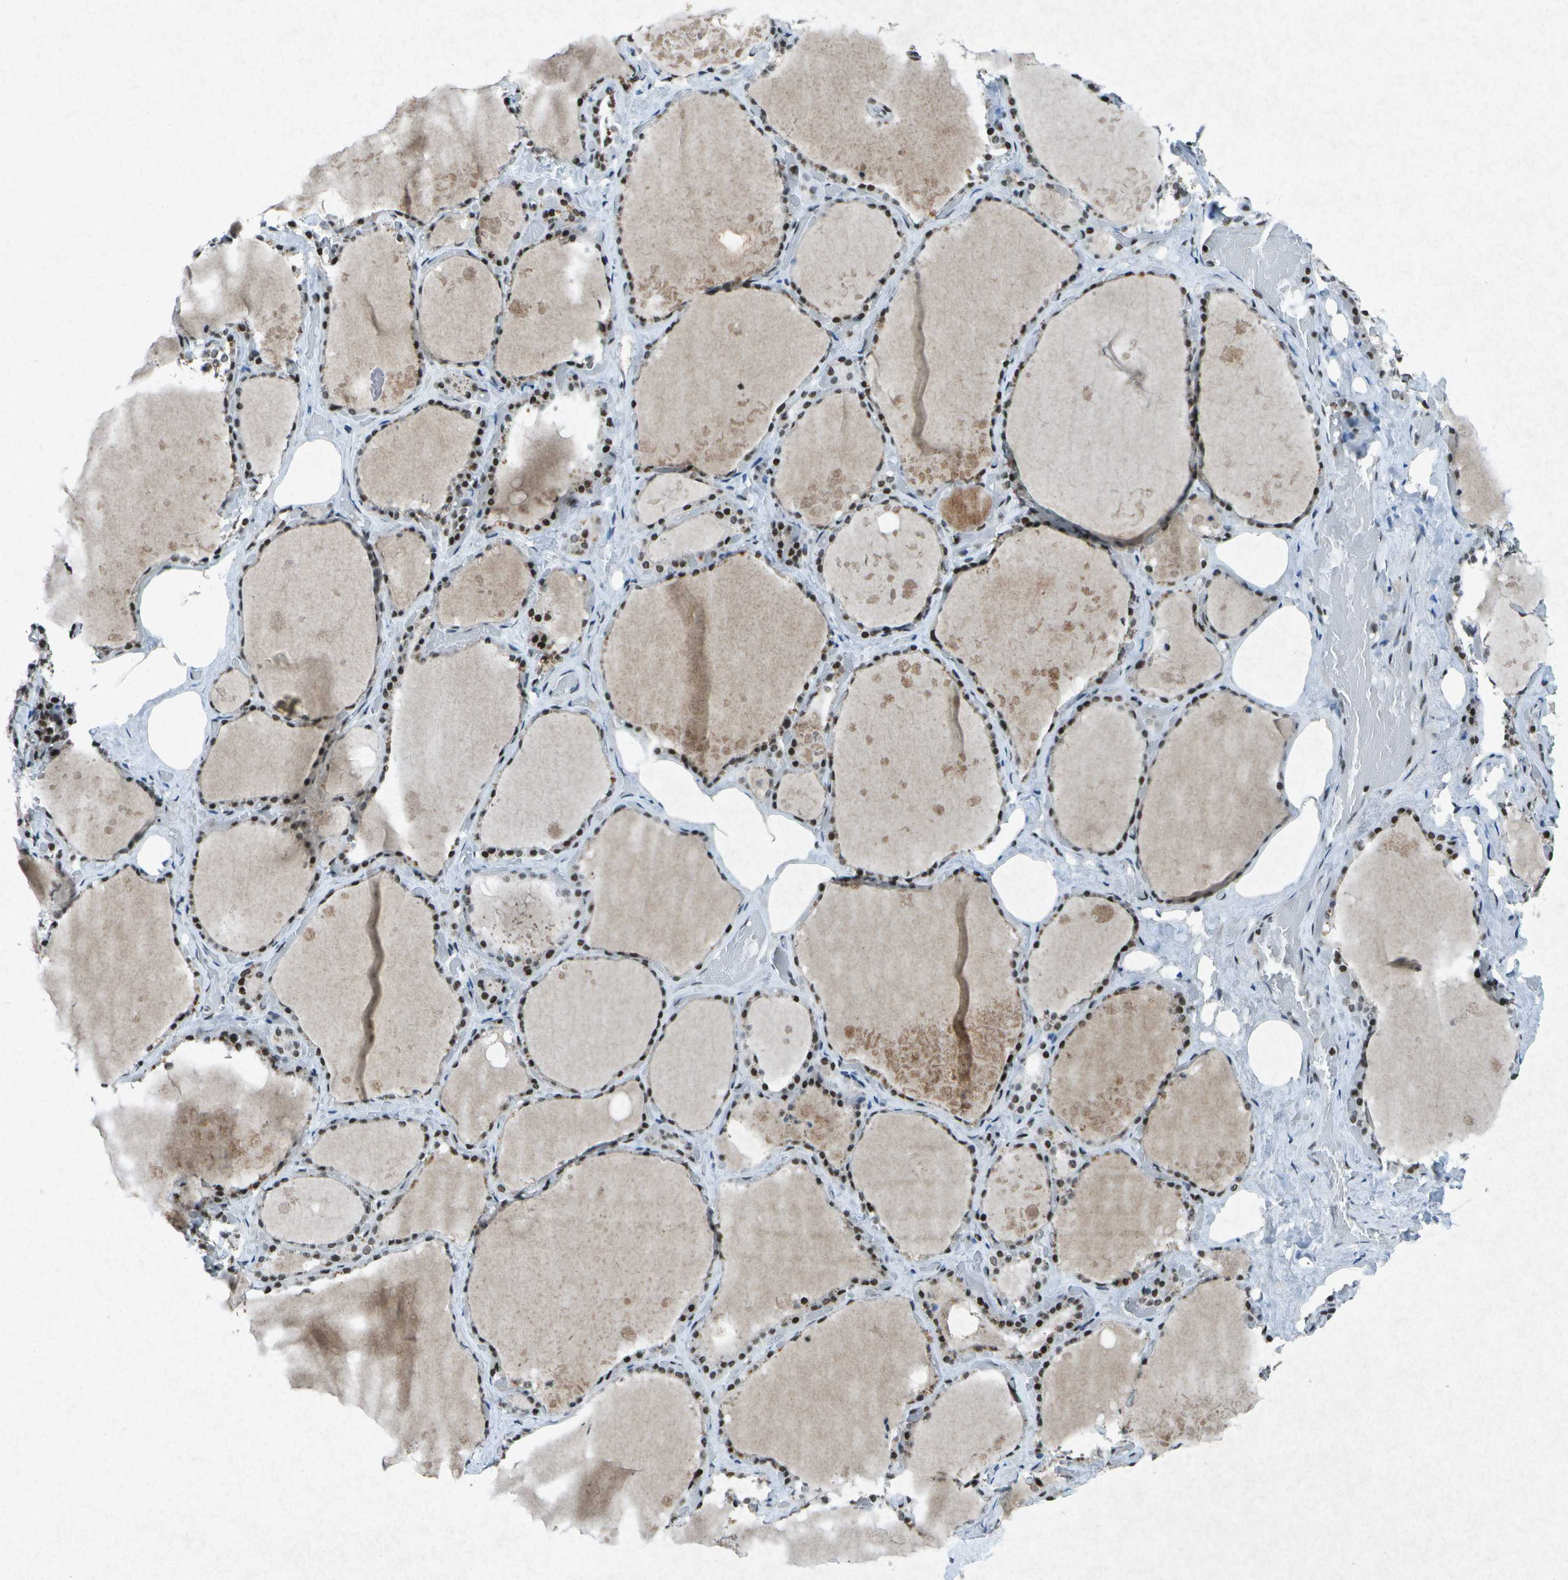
{"staining": {"intensity": "strong", "quantity": ">75%", "location": "nuclear"}, "tissue": "thyroid gland", "cell_type": "Glandular cells", "image_type": "normal", "snomed": [{"axis": "morphology", "description": "Normal tissue, NOS"}, {"axis": "topography", "description": "Thyroid gland"}], "caption": "DAB (3,3'-diaminobenzidine) immunohistochemical staining of normal thyroid gland displays strong nuclear protein staining in approximately >75% of glandular cells.", "gene": "MTA2", "patient": {"sex": "male", "age": 61}}